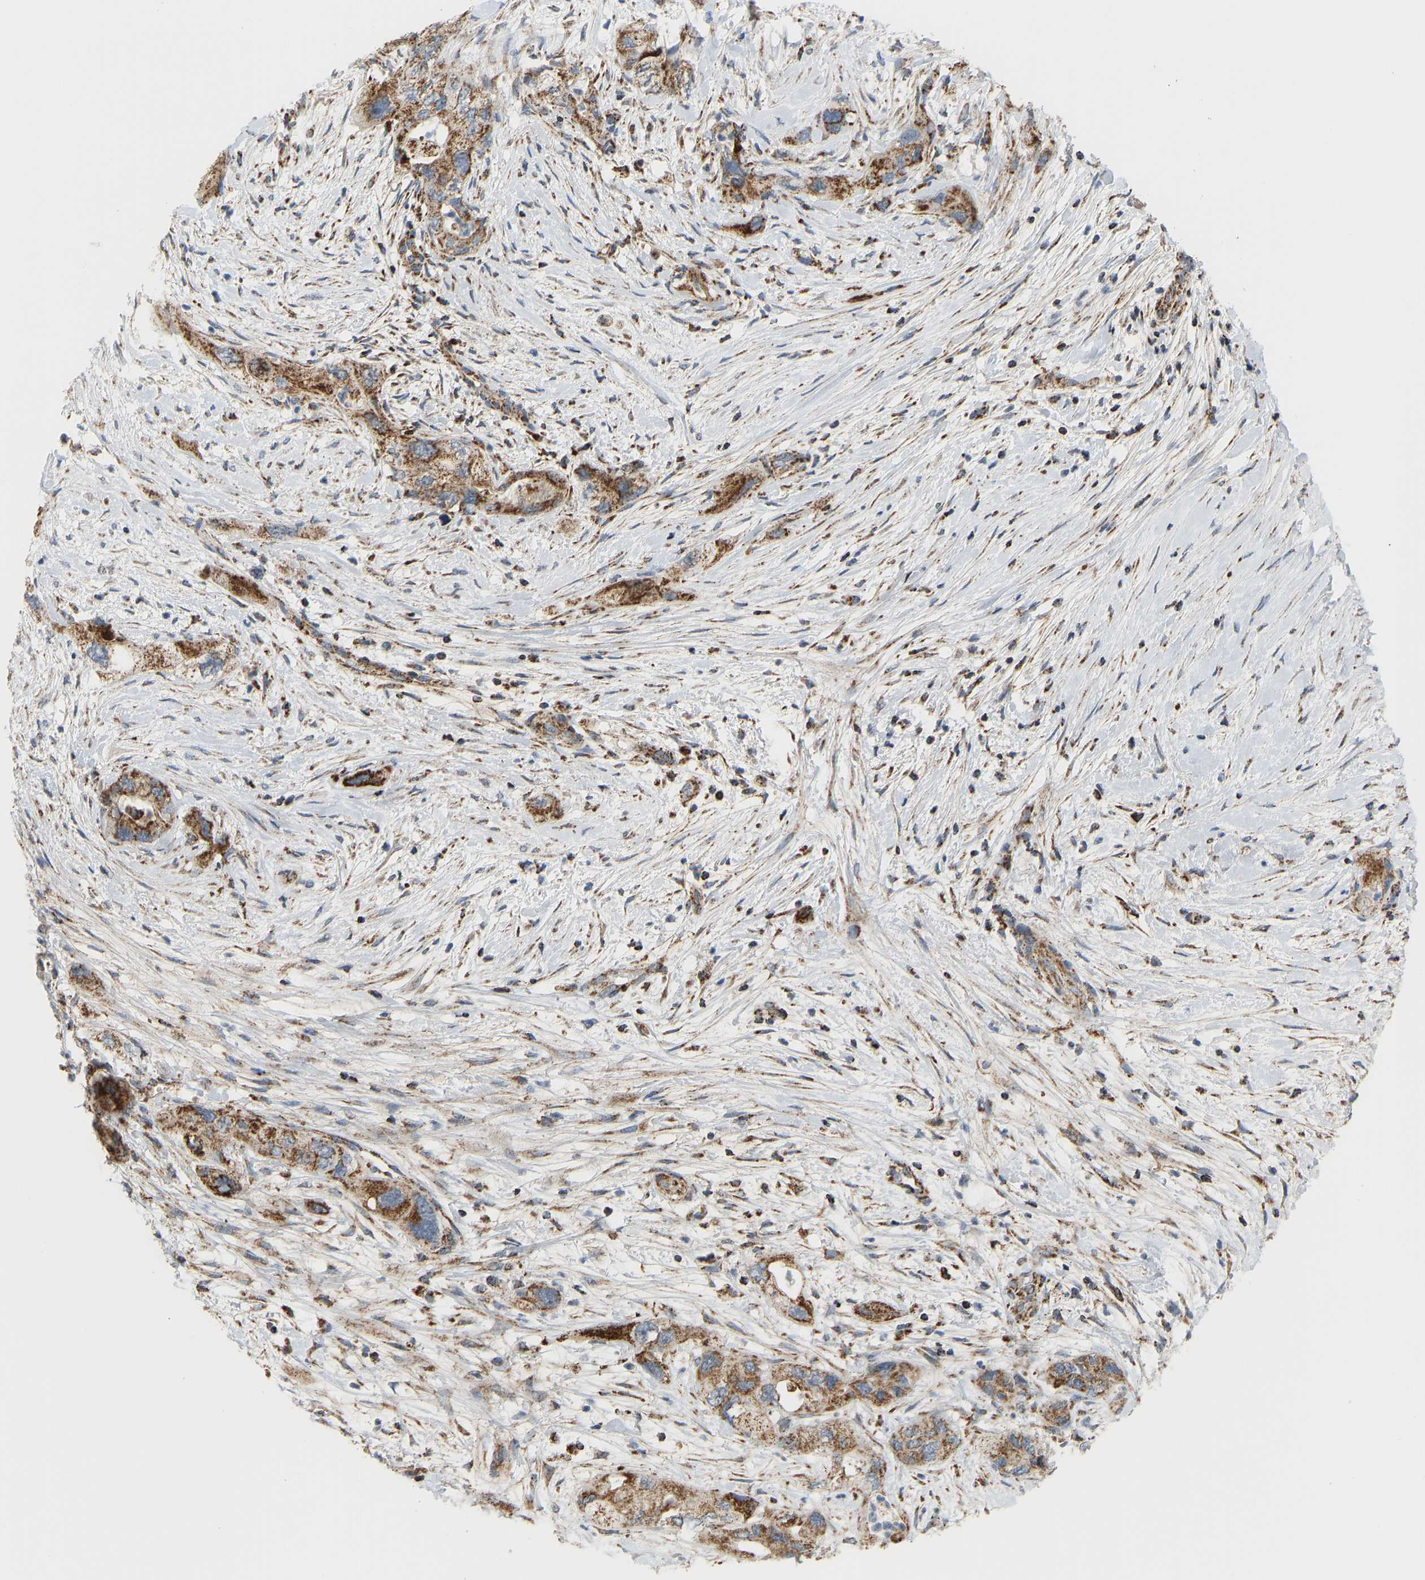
{"staining": {"intensity": "moderate", "quantity": ">75%", "location": "cytoplasmic/membranous"}, "tissue": "pancreatic cancer", "cell_type": "Tumor cells", "image_type": "cancer", "snomed": [{"axis": "morphology", "description": "Adenocarcinoma, NOS"}, {"axis": "topography", "description": "Pancreas"}], "caption": "High-magnification brightfield microscopy of pancreatic adenocarcinoma stained with DAB (brown) and counterstained with hematoxylin (blue). tumor cells exhibit moderate cytoplasmic/membranous positivity is appreciated in about>75% of cells.", "gene": "GPSM2", "patient": {"sex": "female", "age": 73}}